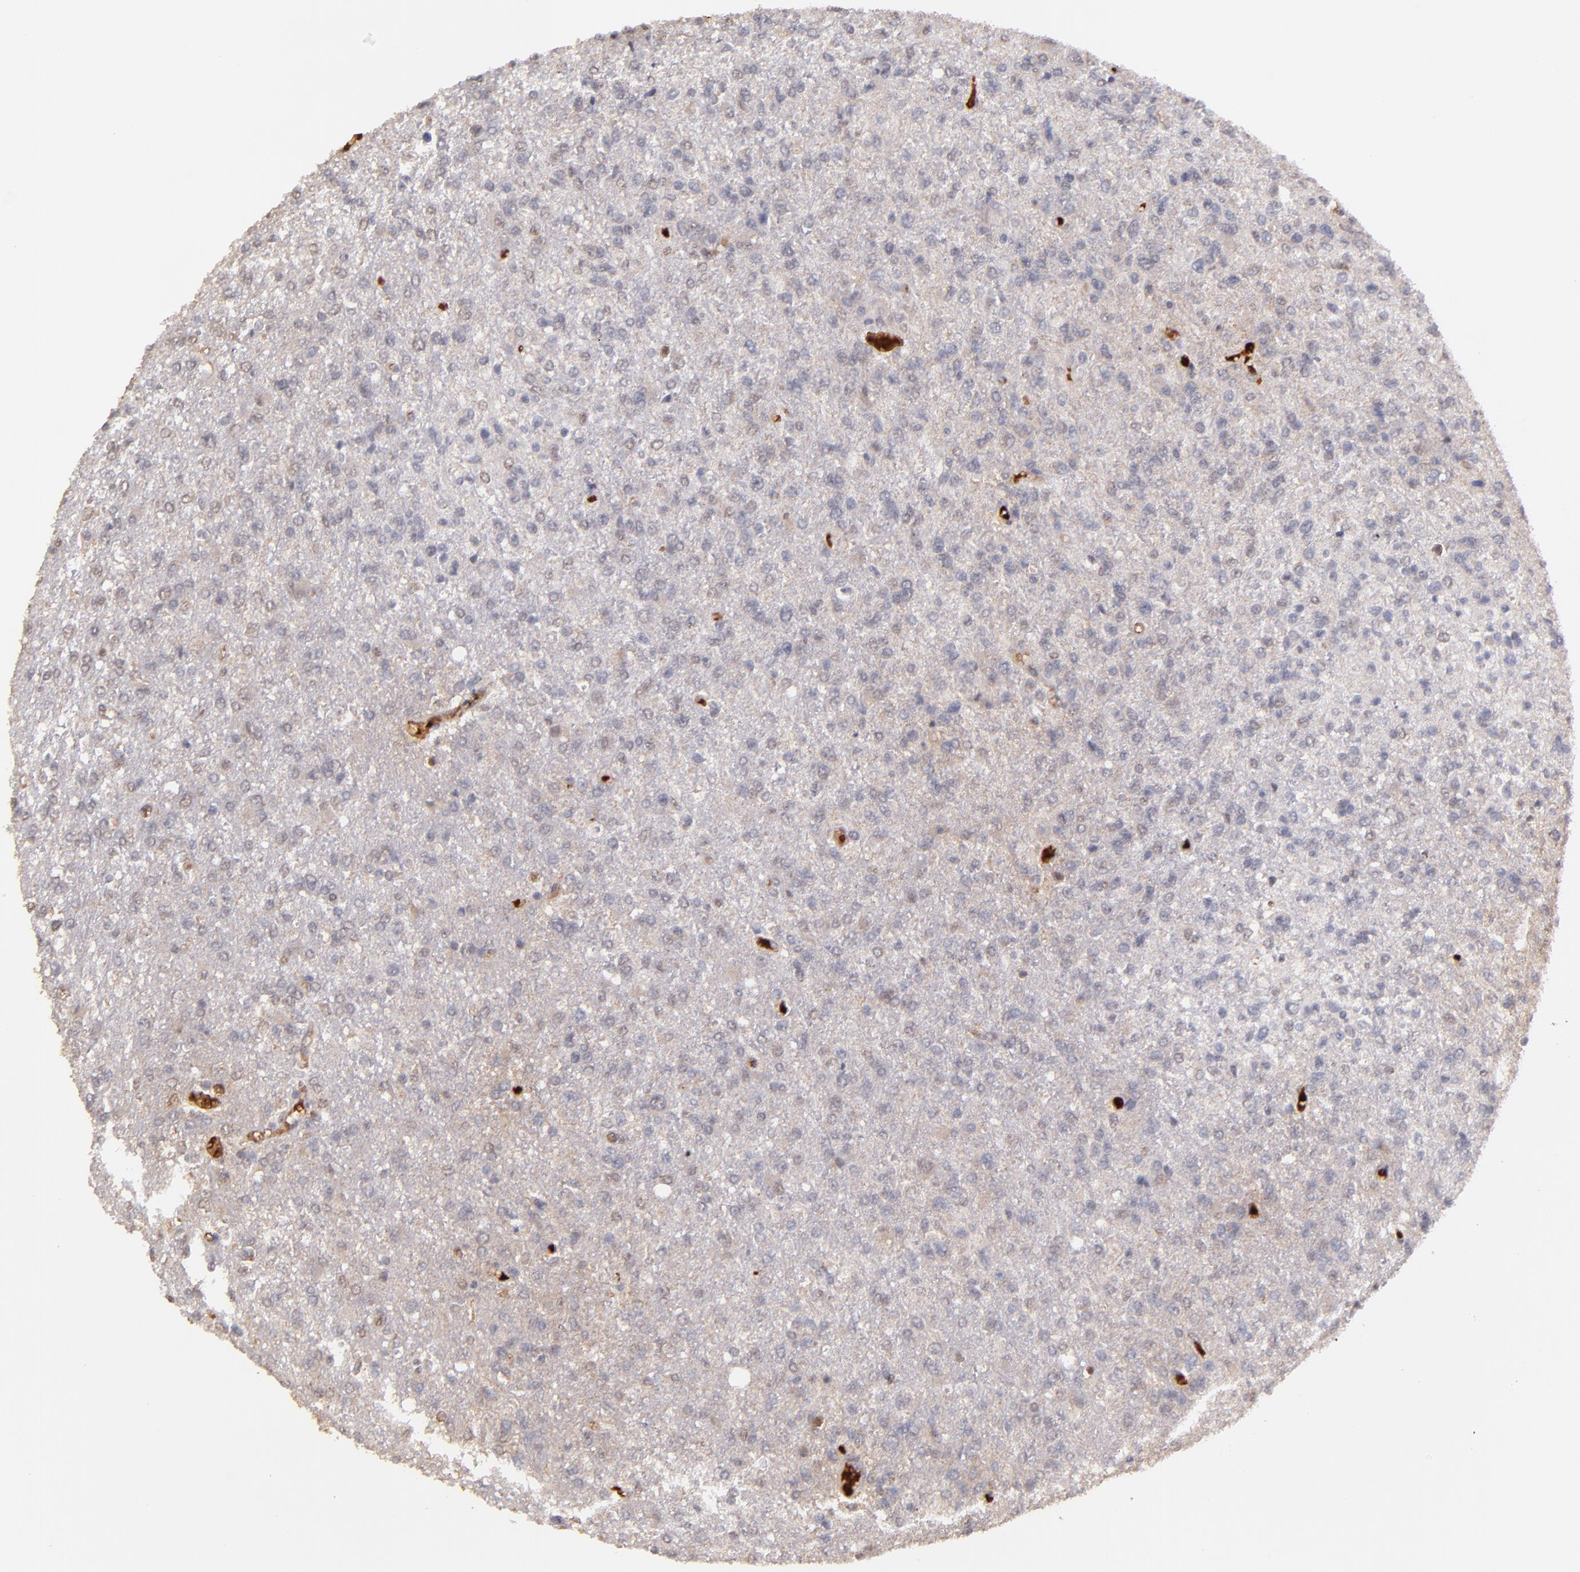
{"staining": {"intensity": "weak", "quantity": "25%-75%", "location": "cytoplasmic/membranous"}, "tissue": "glioma", "cell_type": "Tumor cells", "image_type": "cancer", "snomed": [{"axis": "morphology", "description": "Glioma, malignant, High grade"}, {"axis": "topography", "description": "Cerebral cortex"}], "caption": "This histopathology image displays malignant high-grade glioma stained with immunohistochemistry (IHC) to label a protein in brown. The cytoplasmic/membranous of tumor cells show weak positivity for the protein. Nuclei are counter-stained blue.", "gene": "SERPINC1", "patient": {"sex": "male", "age": 76}}